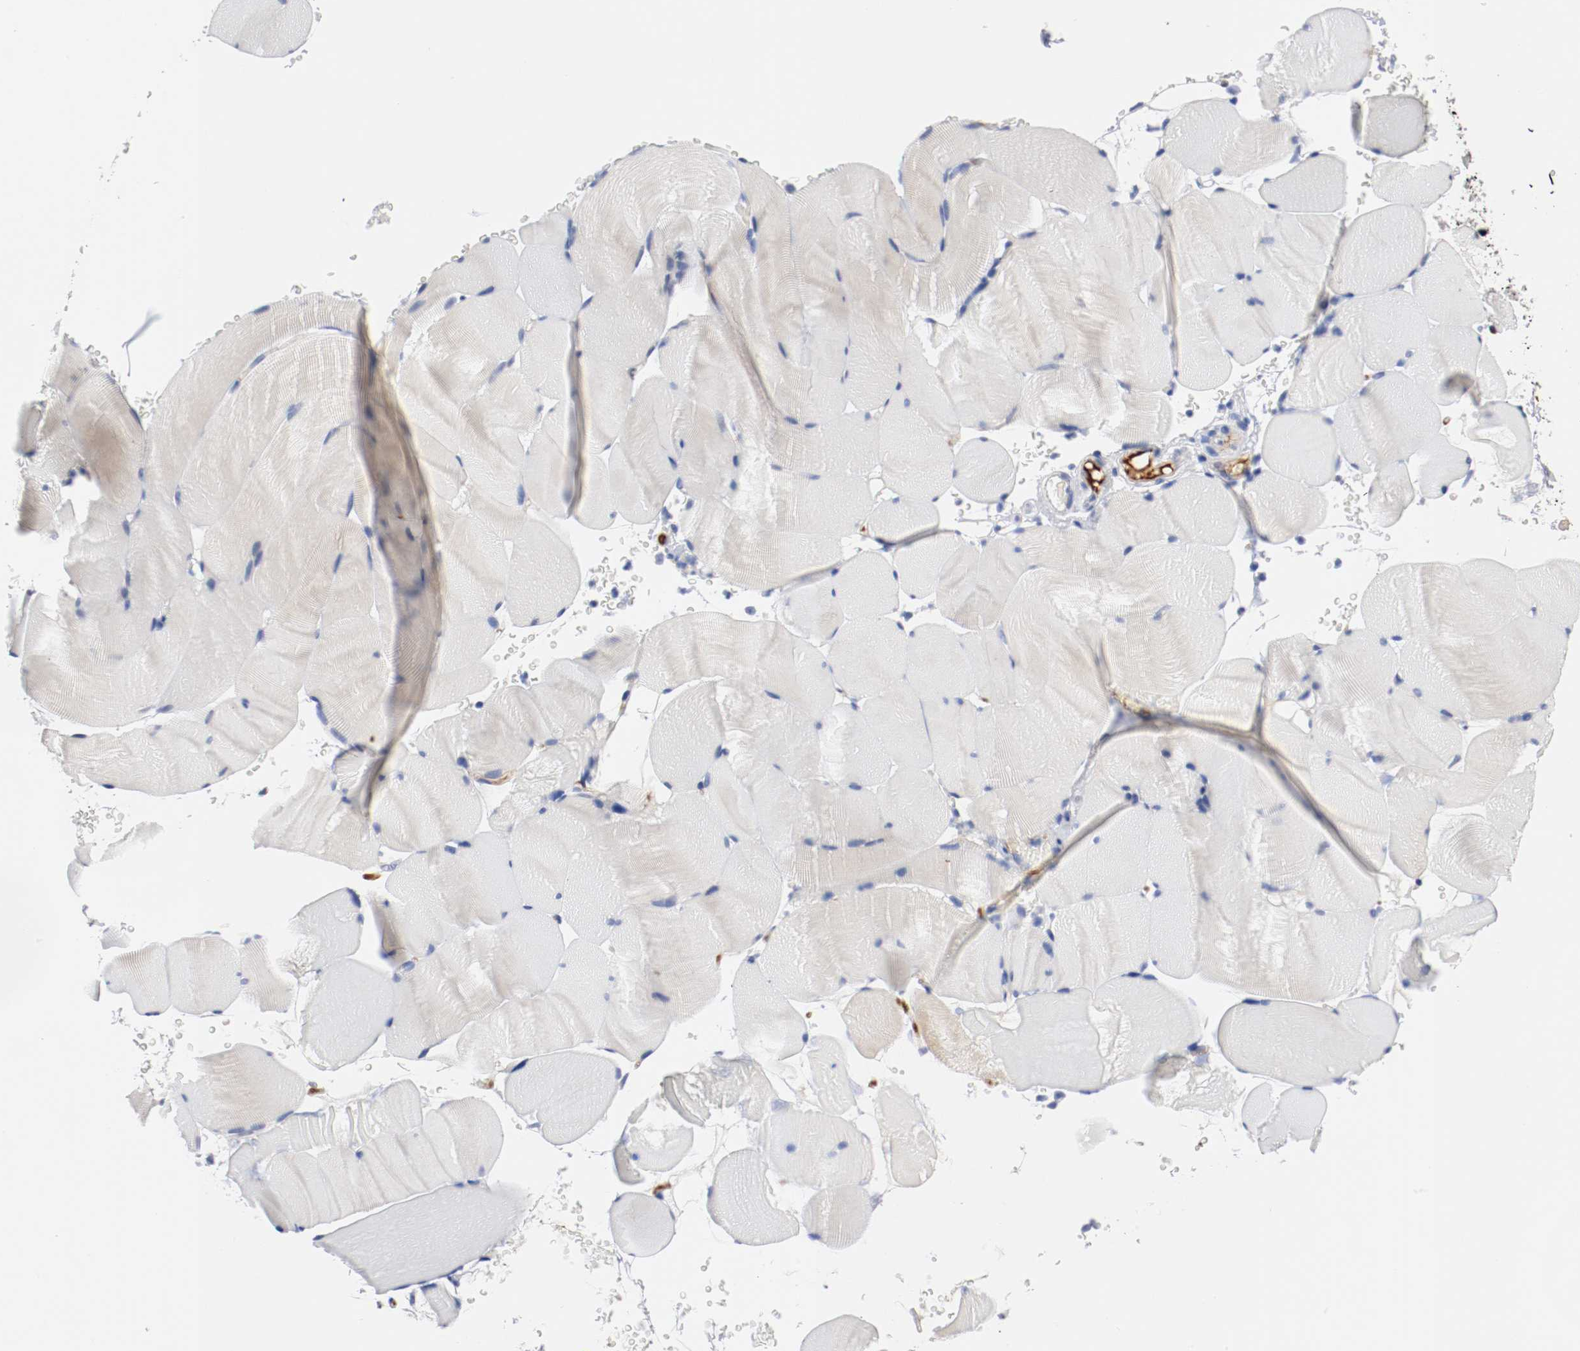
{"staining": {"intensity": "weak", "quantity": "<25%", "location": "cytoplasmic/membranous"}, "tissue": "skeletal muscle", "cell_type": "Myocytes", "image_type": "normal", "snomed": [{"axis": "morphology", "description": "Normal tissue, NOS"}, {"axis": "topography", "description": "Skeletal muscle"}], "caption": "A high-resolution image shows immunohistochemistry staining of unremarkable skeletal muscle, which exhibits no significant expression in myocytes. Brightfield microscopy of immunohistochemistry stained with DAB (3,3'-diaminobenzidine) (brown) and hematoxylin (blue), captured at high magnification.", "gene": "TNC", "patient": {"sex": "male", "age": 62}}